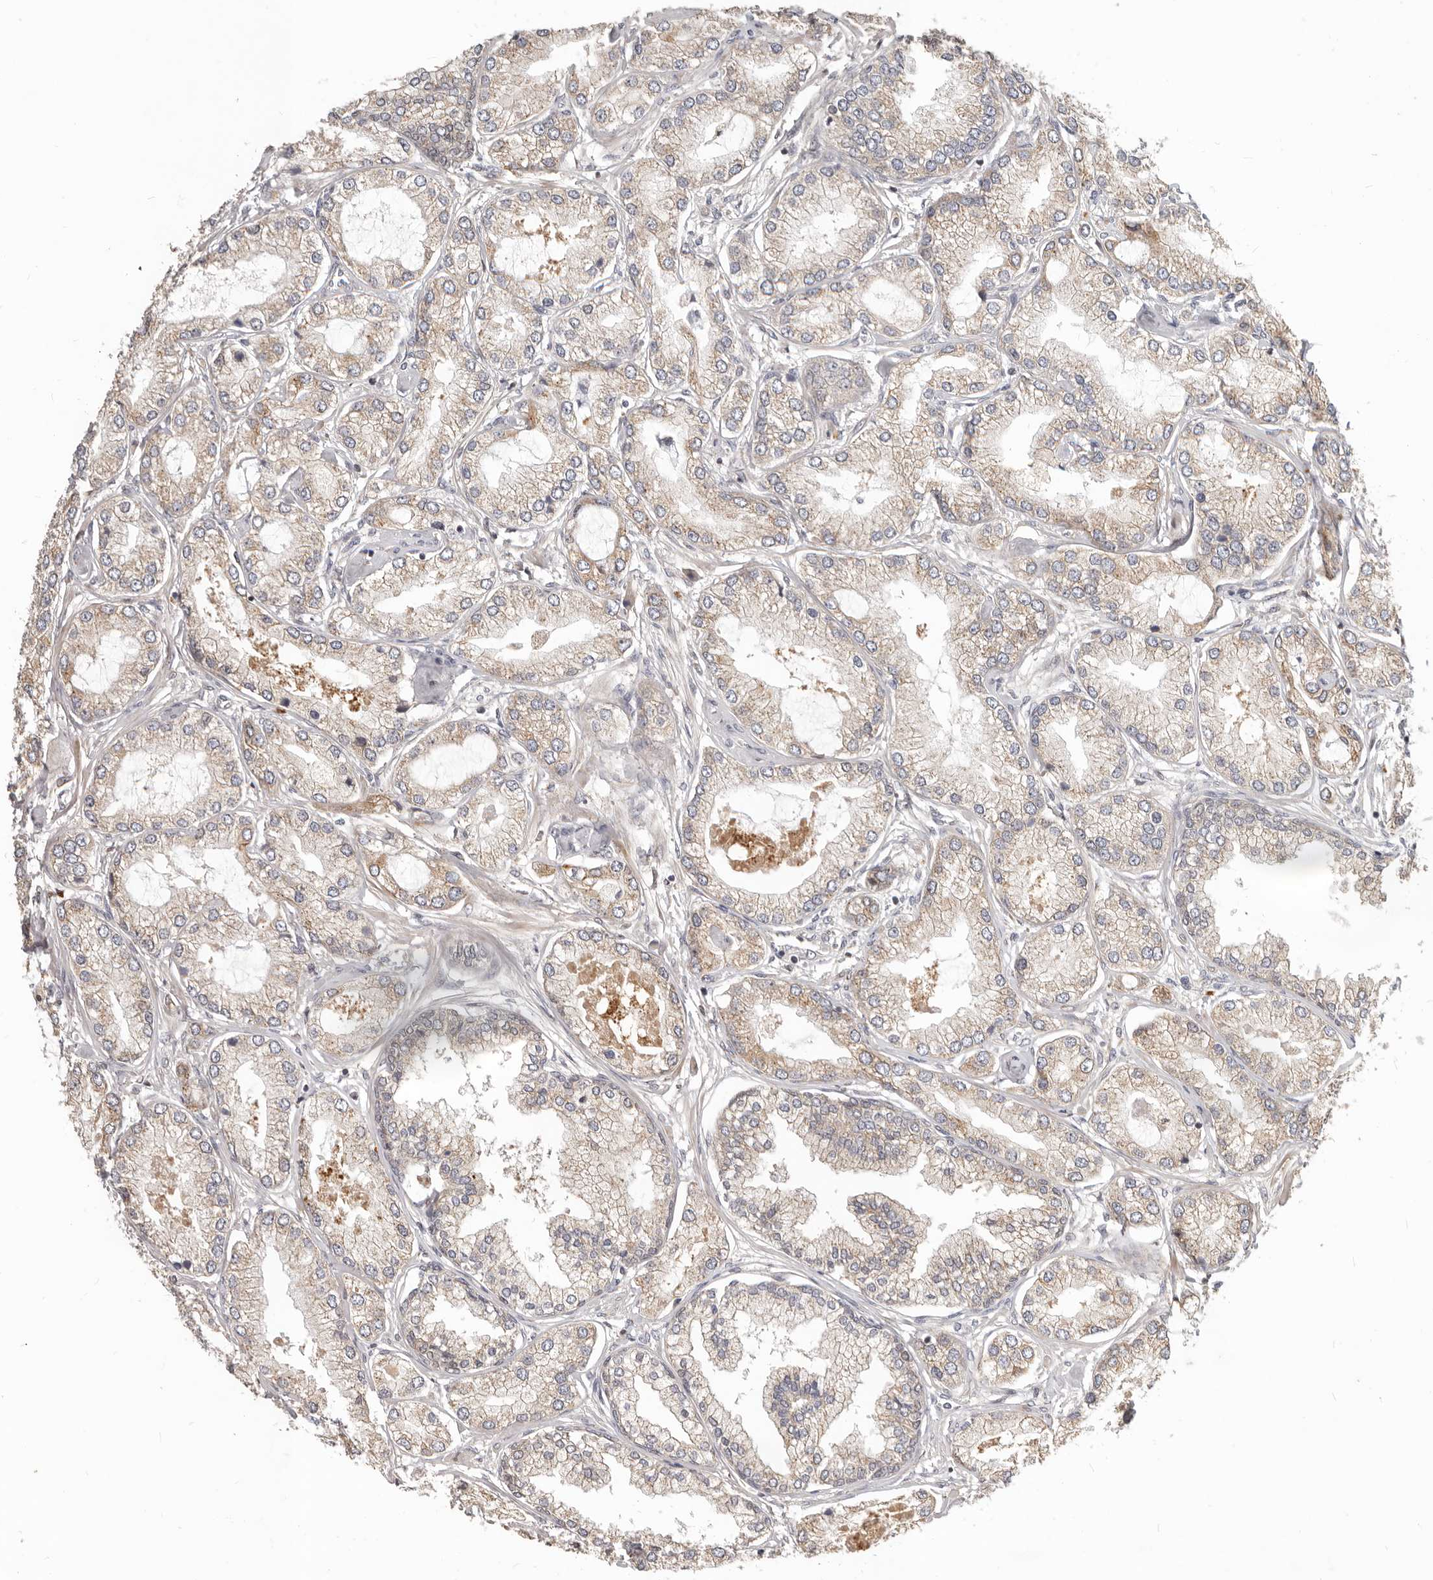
{"staining": {"intensity": "weak", "quantity": "25%-75%", "location": "cytoplasmic/membranous"}, "tissue": "prostate cancer", "cell_type": "Tumor cells", "image_type": "cancer", "snomed": [{"axis": "morphology", "description": "Adenocarcinoma, Low grade"}, {"axis": "topography", "description": "Prostate"}], "caption": "Immunohistochemical staining of prostate cancer exhibits weak cytoplasmic/membranous protein staining in about 25%-75% of tumor cells.", "gene": "NPY4R", "patient": {"sex": "male", "age": 62}}